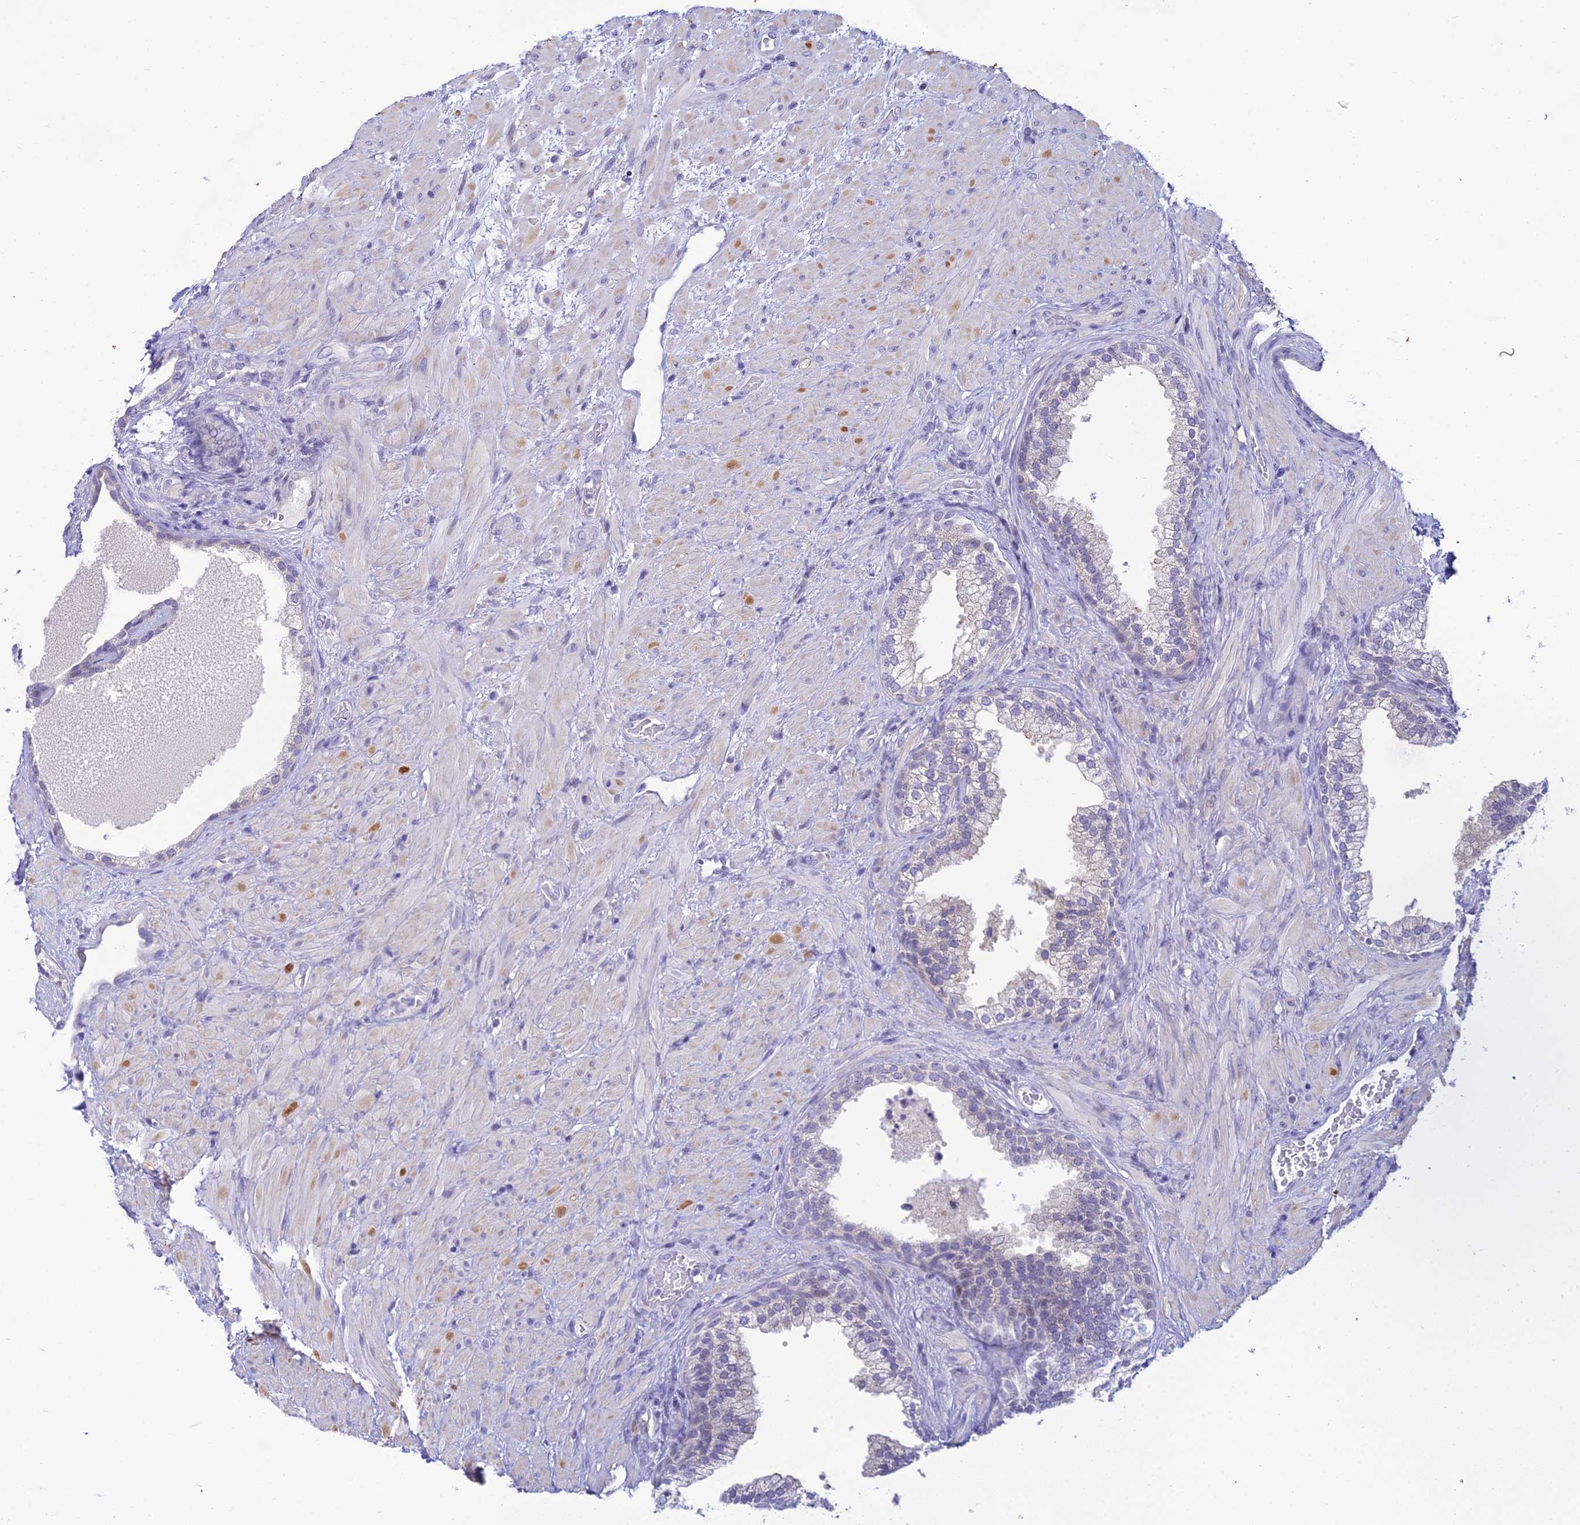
{"staining": {"intensity": "negative", "quantity": "none", "location": "none"}, "tissue": "prostate", "cell_type": "Glandular cells", "image_type": "normal", "snomed": [{"axis": "morphology", "description": "Normal tissue, NOS"}, {"axis": "topography", "description": "Prostate"}], "caption": "Immunohistochemistry (IHC) photomicrograph of unremarkable prostate: prostate stained with DAB displays no significant protein staining in glandular cells.", "gene": "ZMIZ1", "patient": {"sex": "male", "age": 76}}